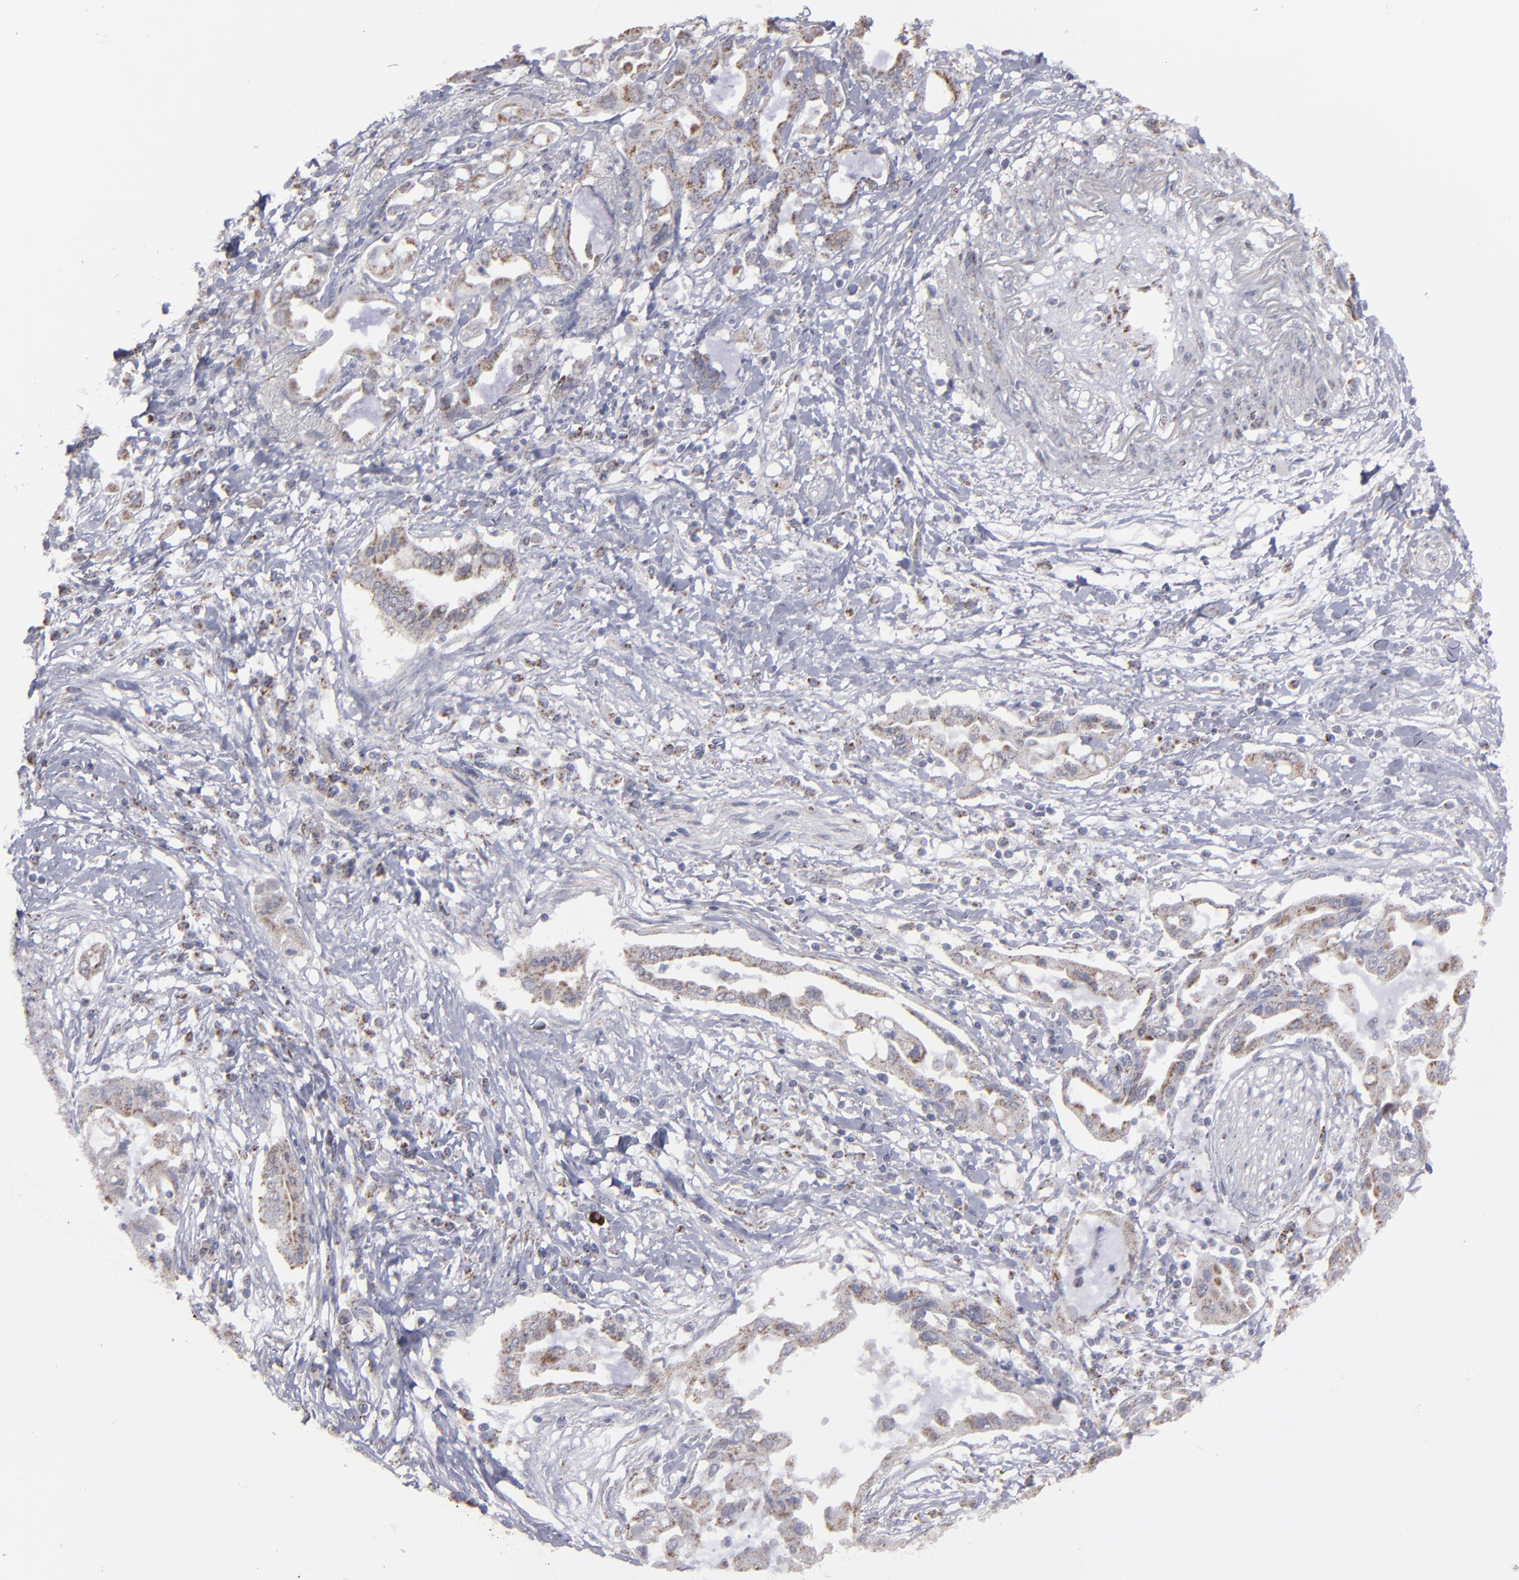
{"staining": {"intensity": "moderate", "quantity": "25%-75%", "location": "cytoplasmic/membranous"}, "tissue": "pancreatic cancer", "cell_type": "Tumor cells", "image_type": "cancer", "snomed": [{"axis": "morphology", "description": "Adenocarcinoma, NOS"}, {"axis": "topography", "description": "Pancreas"}], "caption": "This histopathology image shows pancreatic cancer stained with immunohistochemistry (IHC) to label a protein in brown. The cytoplasmic/membranous of tumor cells show moderate positivity for the protein. Nuclei are counter-stained blue.", "gene": "MYOM2", "patient": {"sex": "female", "age": 57}}